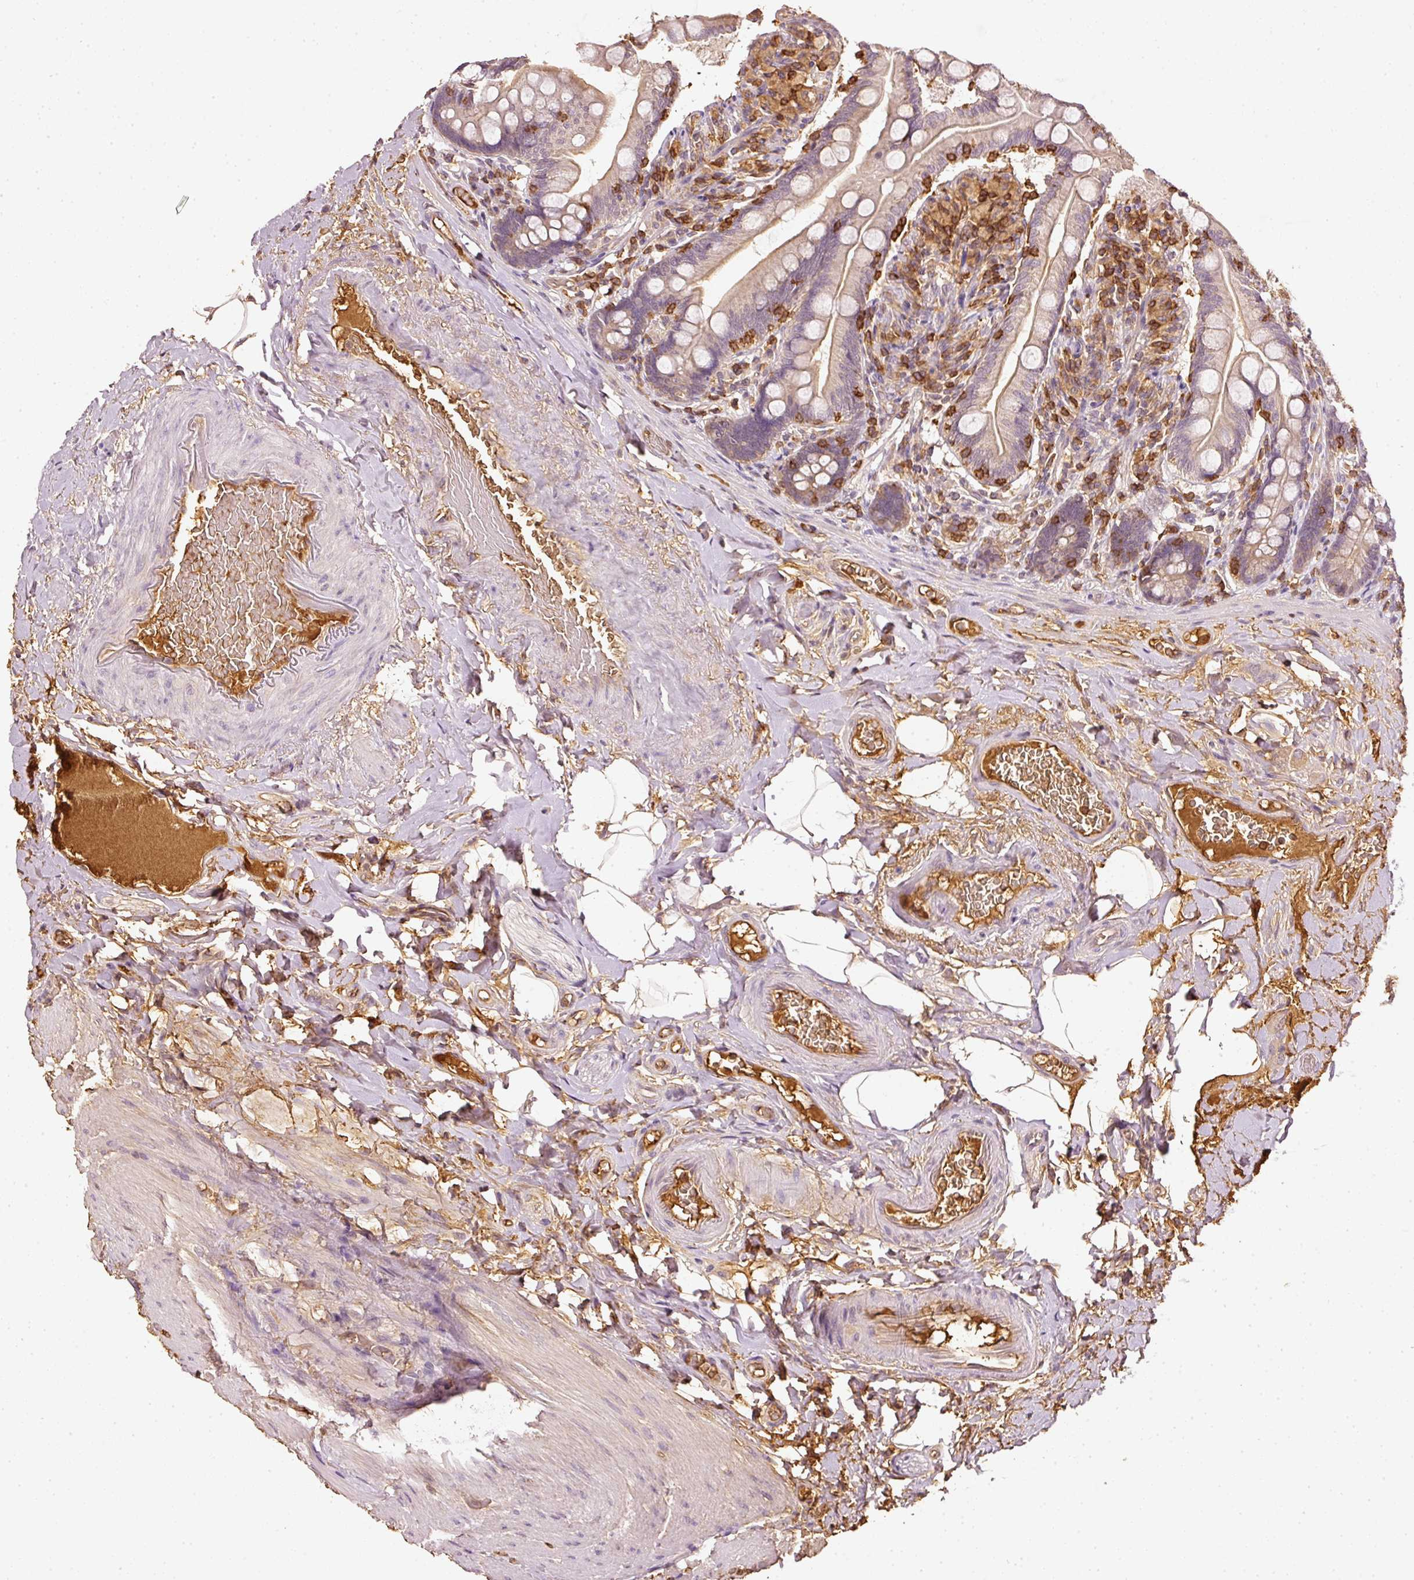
{"staining": {"intensity": "weak", "quantity": "25%-75%", "location": "cytoplasmic/membranous"}, "tissue": "small intestine", "cell_type": "Glandular cells", "image_type": "normal", "snomed": [{"axis": "morphology", "description": "Normal tissue, NOS"}, {"axis": "topography", "description": "Small intestine"}], "caption": "High-power microscopy captured an immunohistochemistry (IHC) photomicrograph of benign small intestine, revealing weak cytoplasmic/membranous staining in about 25%-75% of glandular cells. (Stains: DAB in brown, nuclei in blue, Microscopy: brightfield microscopy at high magnification).", "gene": "EVL", "patient": {"sex": "female", "age": 64}}